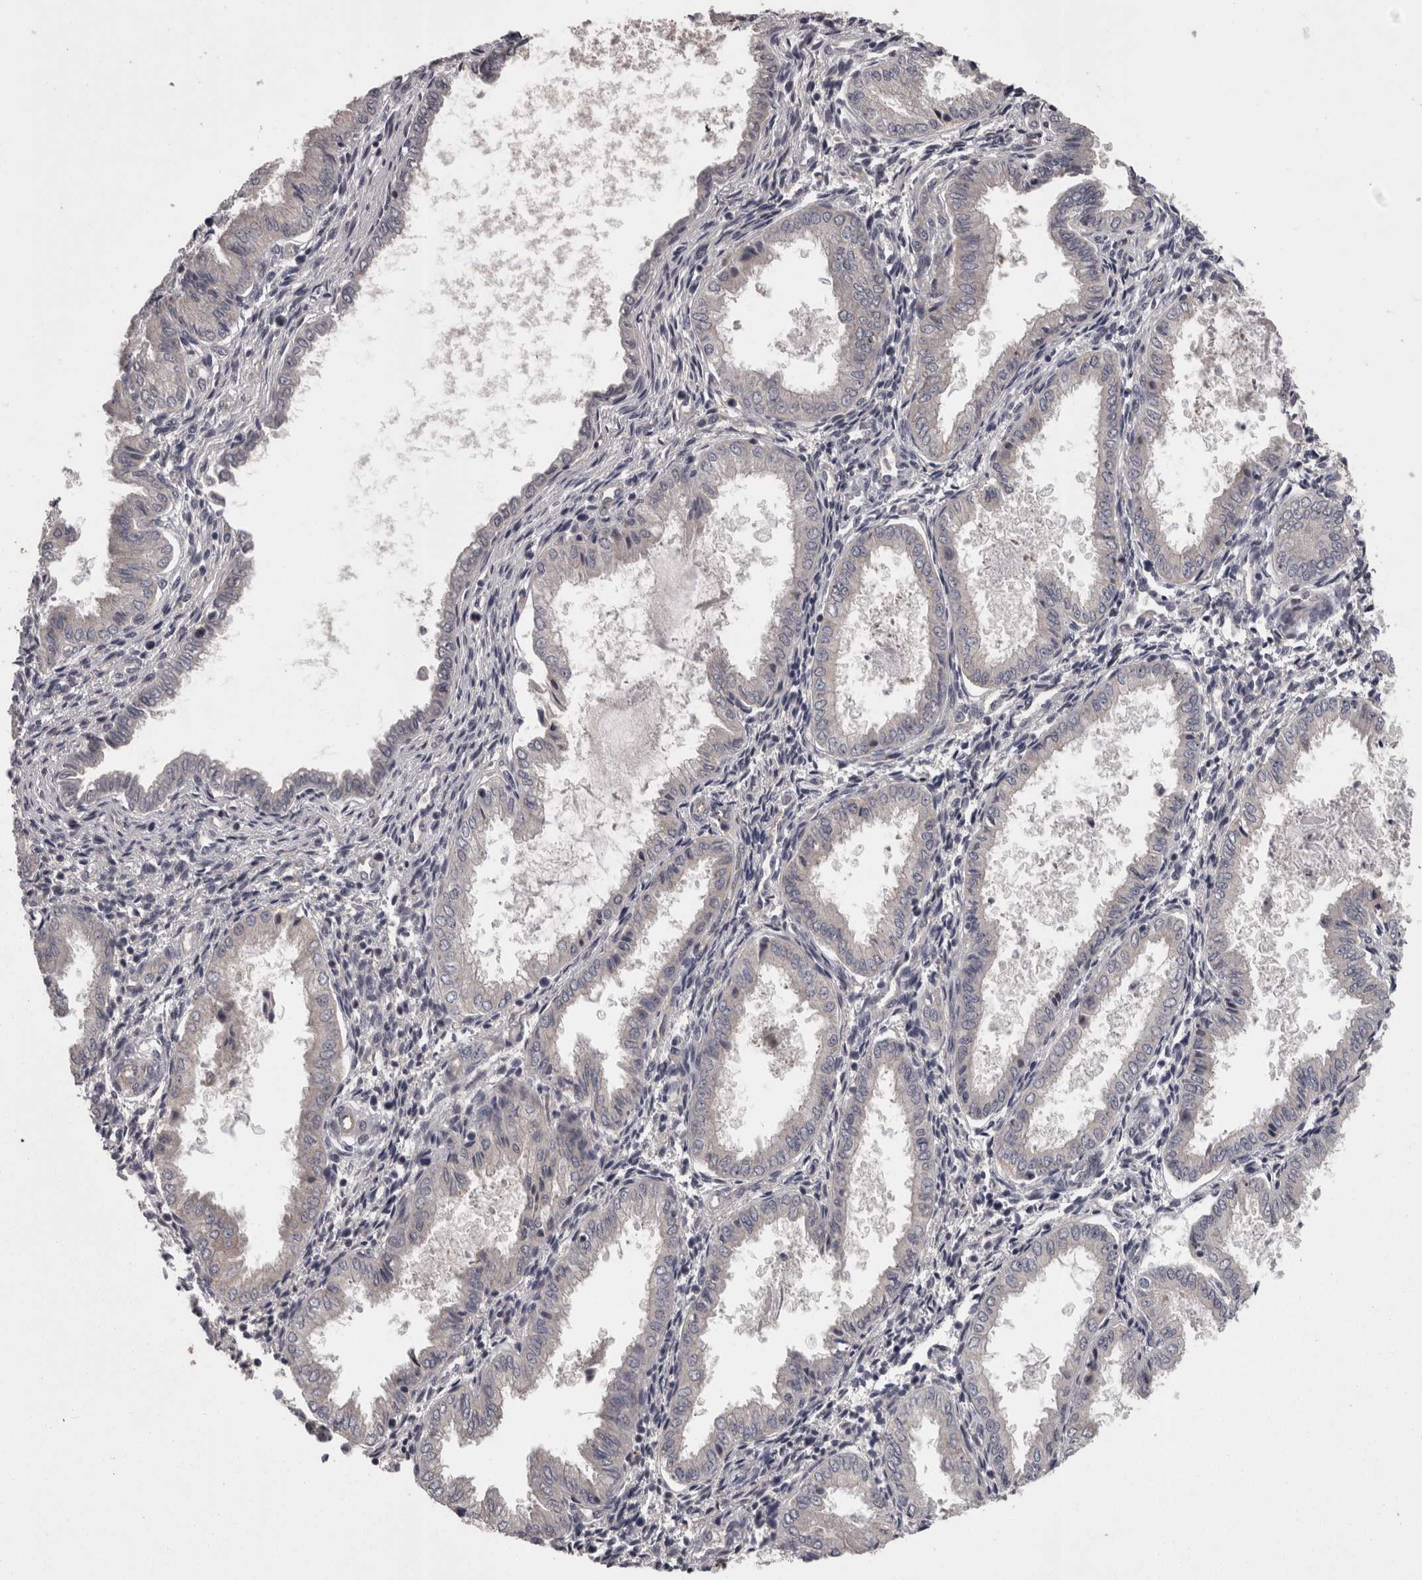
{"staining": {"intensity": "negative", "quantity": "none", "location": "none"}, "tissue": "endometrium", "cell_type": "Cells in endometrial stroma", "image_type": "normal", "snomed": [{"axis": "morphology", "description": "Normal tissue, NOS"}, {"axis": "topography", "description": "Endometrium"}], "caption": "An IHC photomicrograph of benign endometrium is shown. There is no staining in cells in endometrial stroma of endometrium. (Stains: DAB IHC with hematoxylin counter stain, Microscopy: brightfield microscopy at high magnification).", "gene": "PON3", "patient": {"sex": "female", "age": 33}}